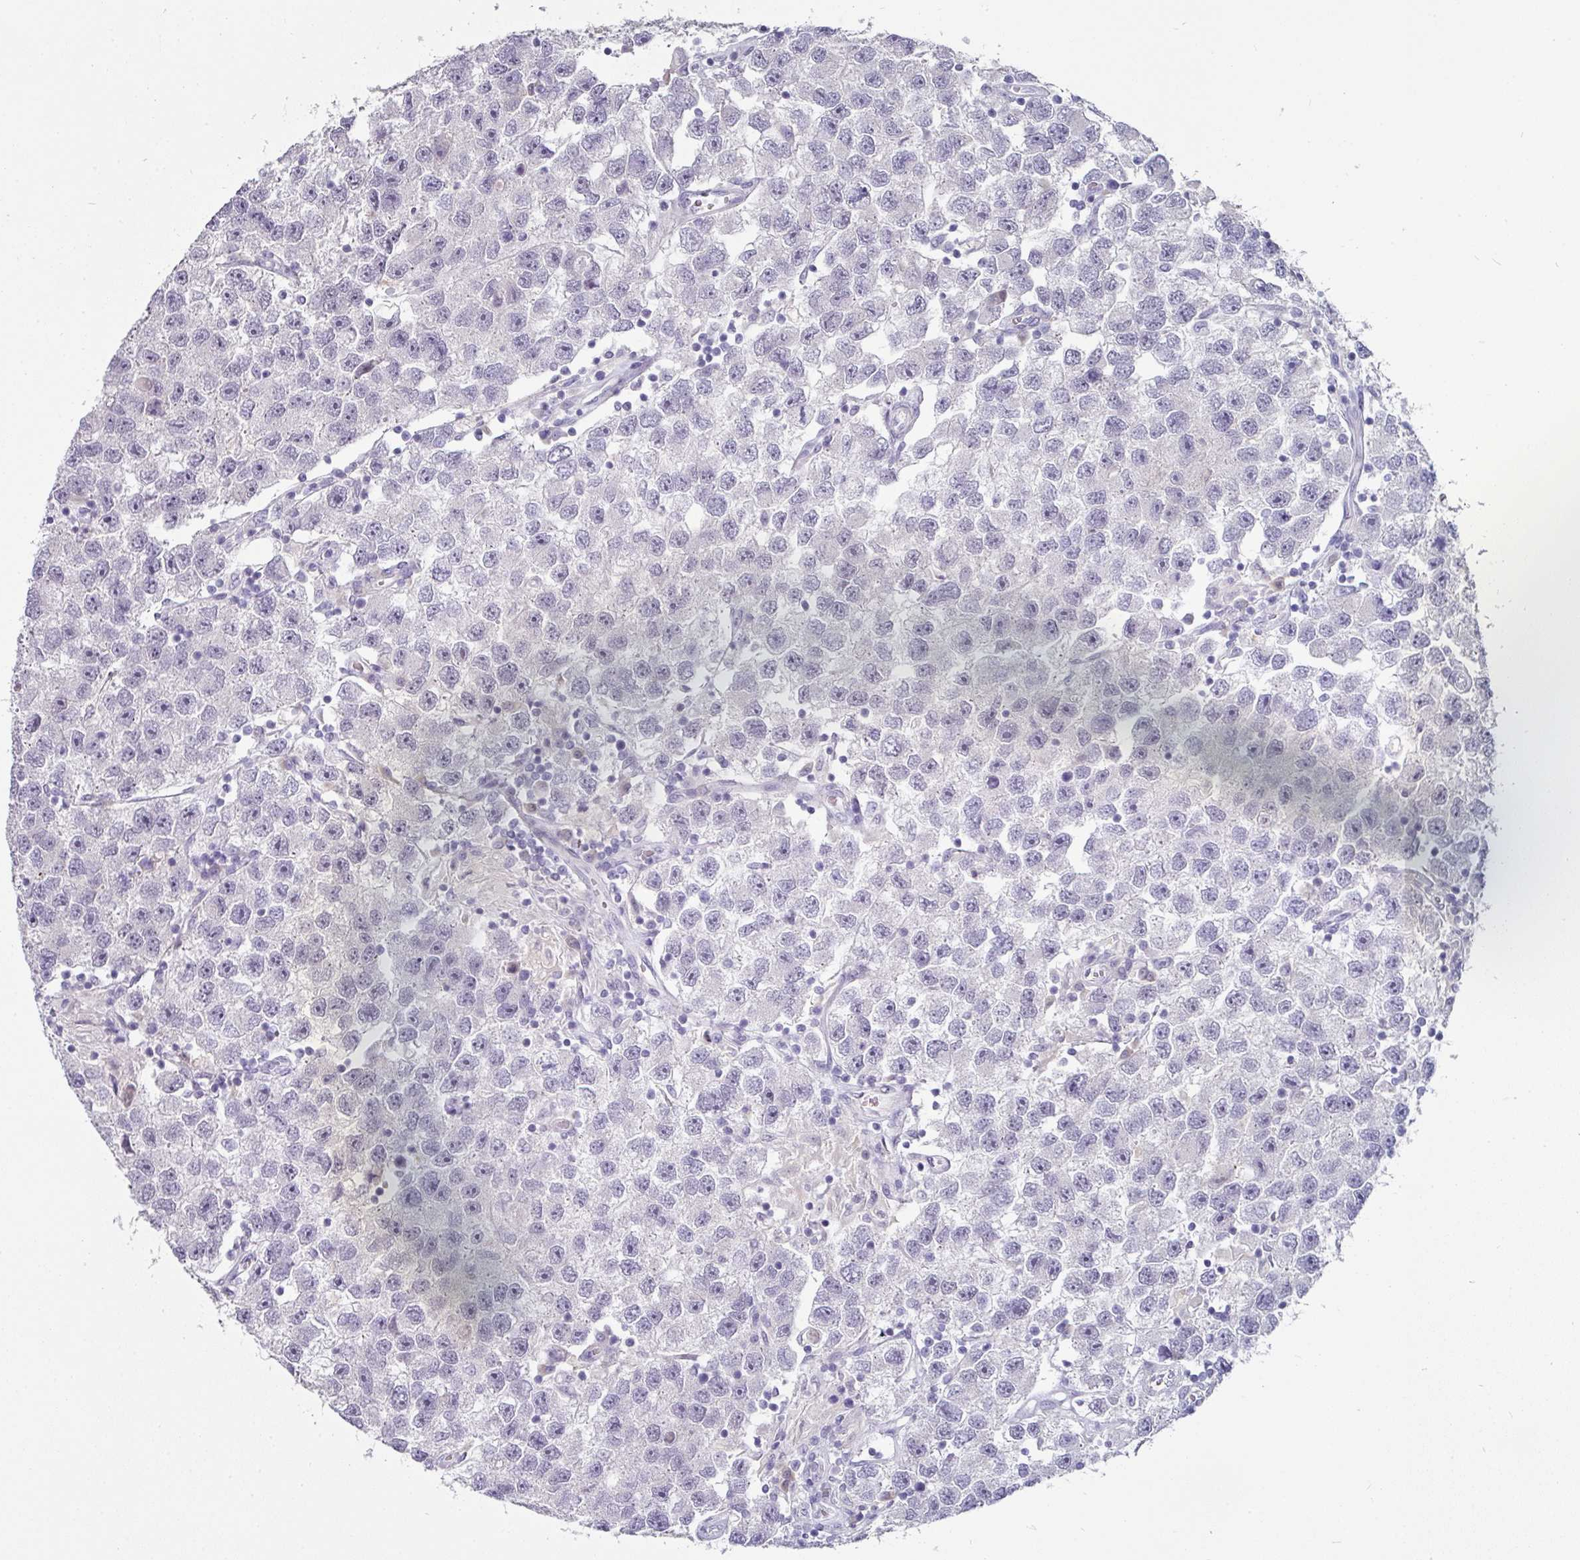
{"staining": {"intensity": "negative", "quantity": "none", "location": "none"}, "tissue": "testis cancer", "cell_type": "Tumor cells", "image_type": "cancer", "snomed": [{"axis": "morphology", "description": "Seminoma, NOS"}, {"axis": "topography", "description": "Testis"}], "caption": "This is an immunohistochemistry (IHC) micrograph of testis seminoma. There is no expression in tumor cells.", "gene": "EYA3", "patient": {"sex": "male", "age": 26}}